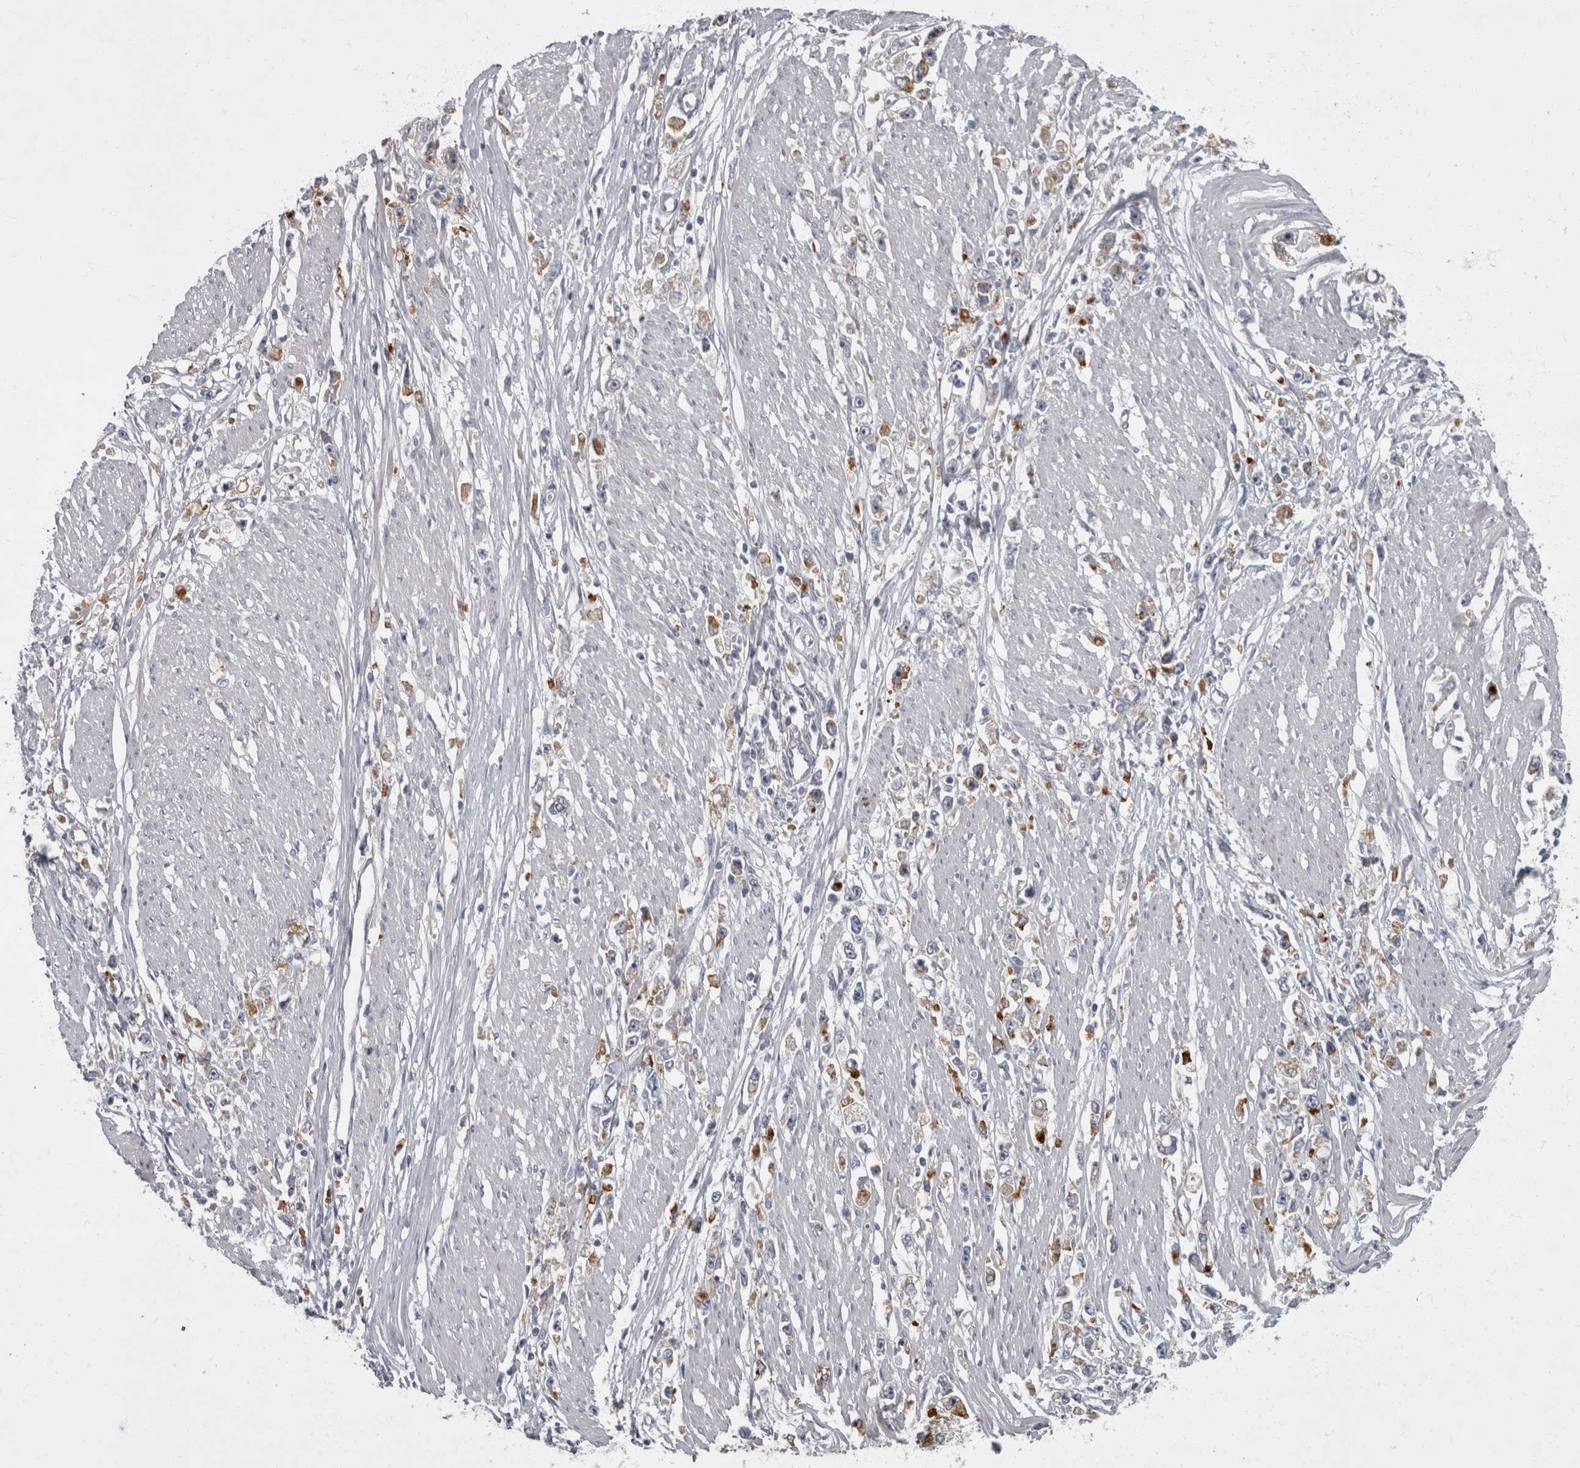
{"staining": {"intensity": "moderate", "quantity": "25%-75%", "location": "cytoplasmic/membranous"}, "tissue": "stomach cancer", "cell_type": "Tumor cells", "image_type": "cancer", "snomed": [{"axis": "morphology", "description": "Adenocarcinoma, NOS"}, {"axis": "topography", "description": "Stomach"}], "caption": "Stomach cancer tissue demonstrates moderate cytoplasmic/membranous positivity in about 25%-75% of tumor cells Nuclei are stained in blue.", "gene": "CDC42BPG", "patient": {"sex": "female", "age": 59}}